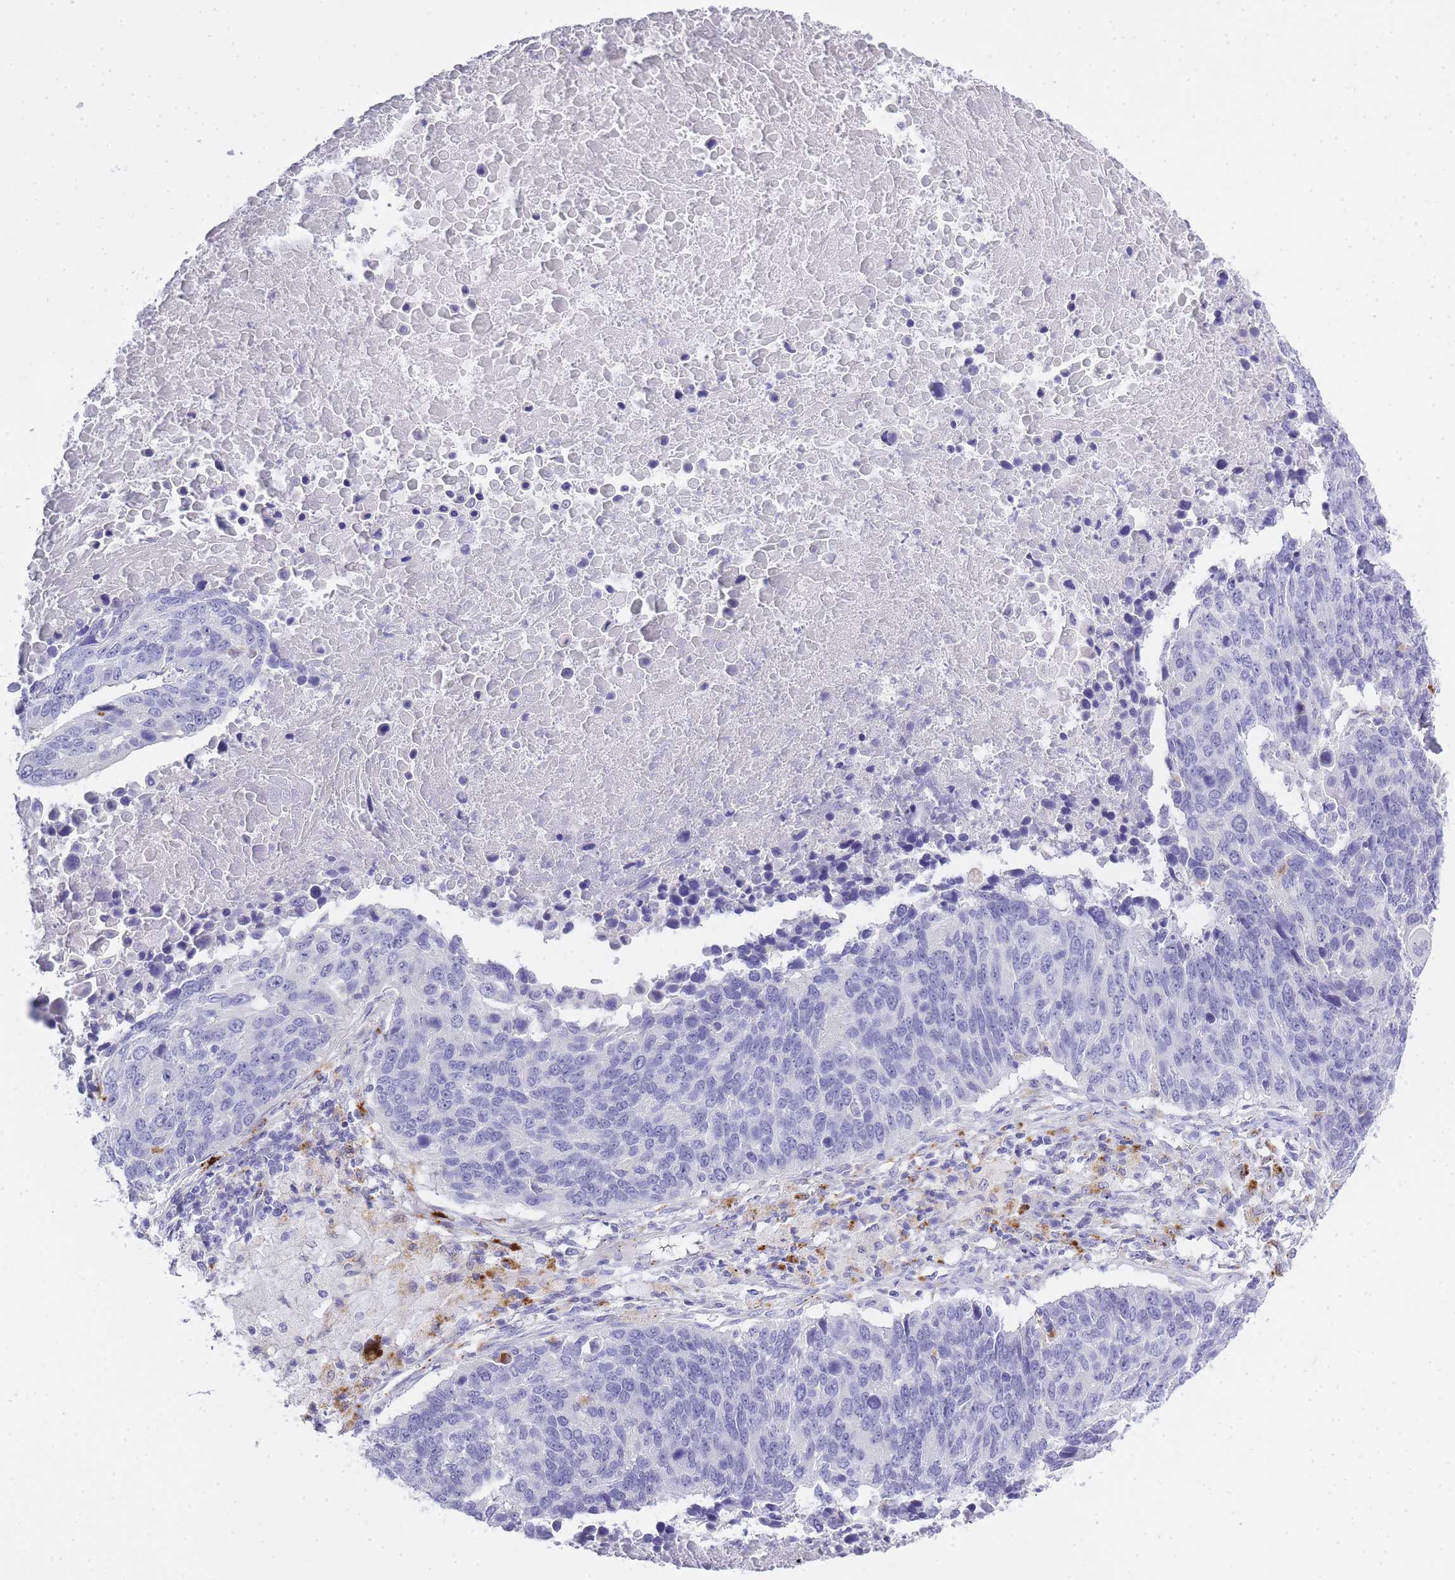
{"staining": {"intensity": "negative", "quantity": "none", "location": "none"}, "tissue": "lung cancer", "cell_type": "Tumor cells", "image_type": "cancer", "snomed": [{"axis": "morphology", "description": "Normal tissue, NOS"}, {"axis": "morphology", "description": "Squamous cell carcinoma, NOS"}, {"axis": "topography", "description": "Lymph node"}, {"axis": "topography", "description": "Lung"}], "caption": "Histopathology image shows no significant protein expression in tumor cells of lung squamous cell carcinoma.", "gene": "RHO", "patient": {"sex": "male", "age": 66}}